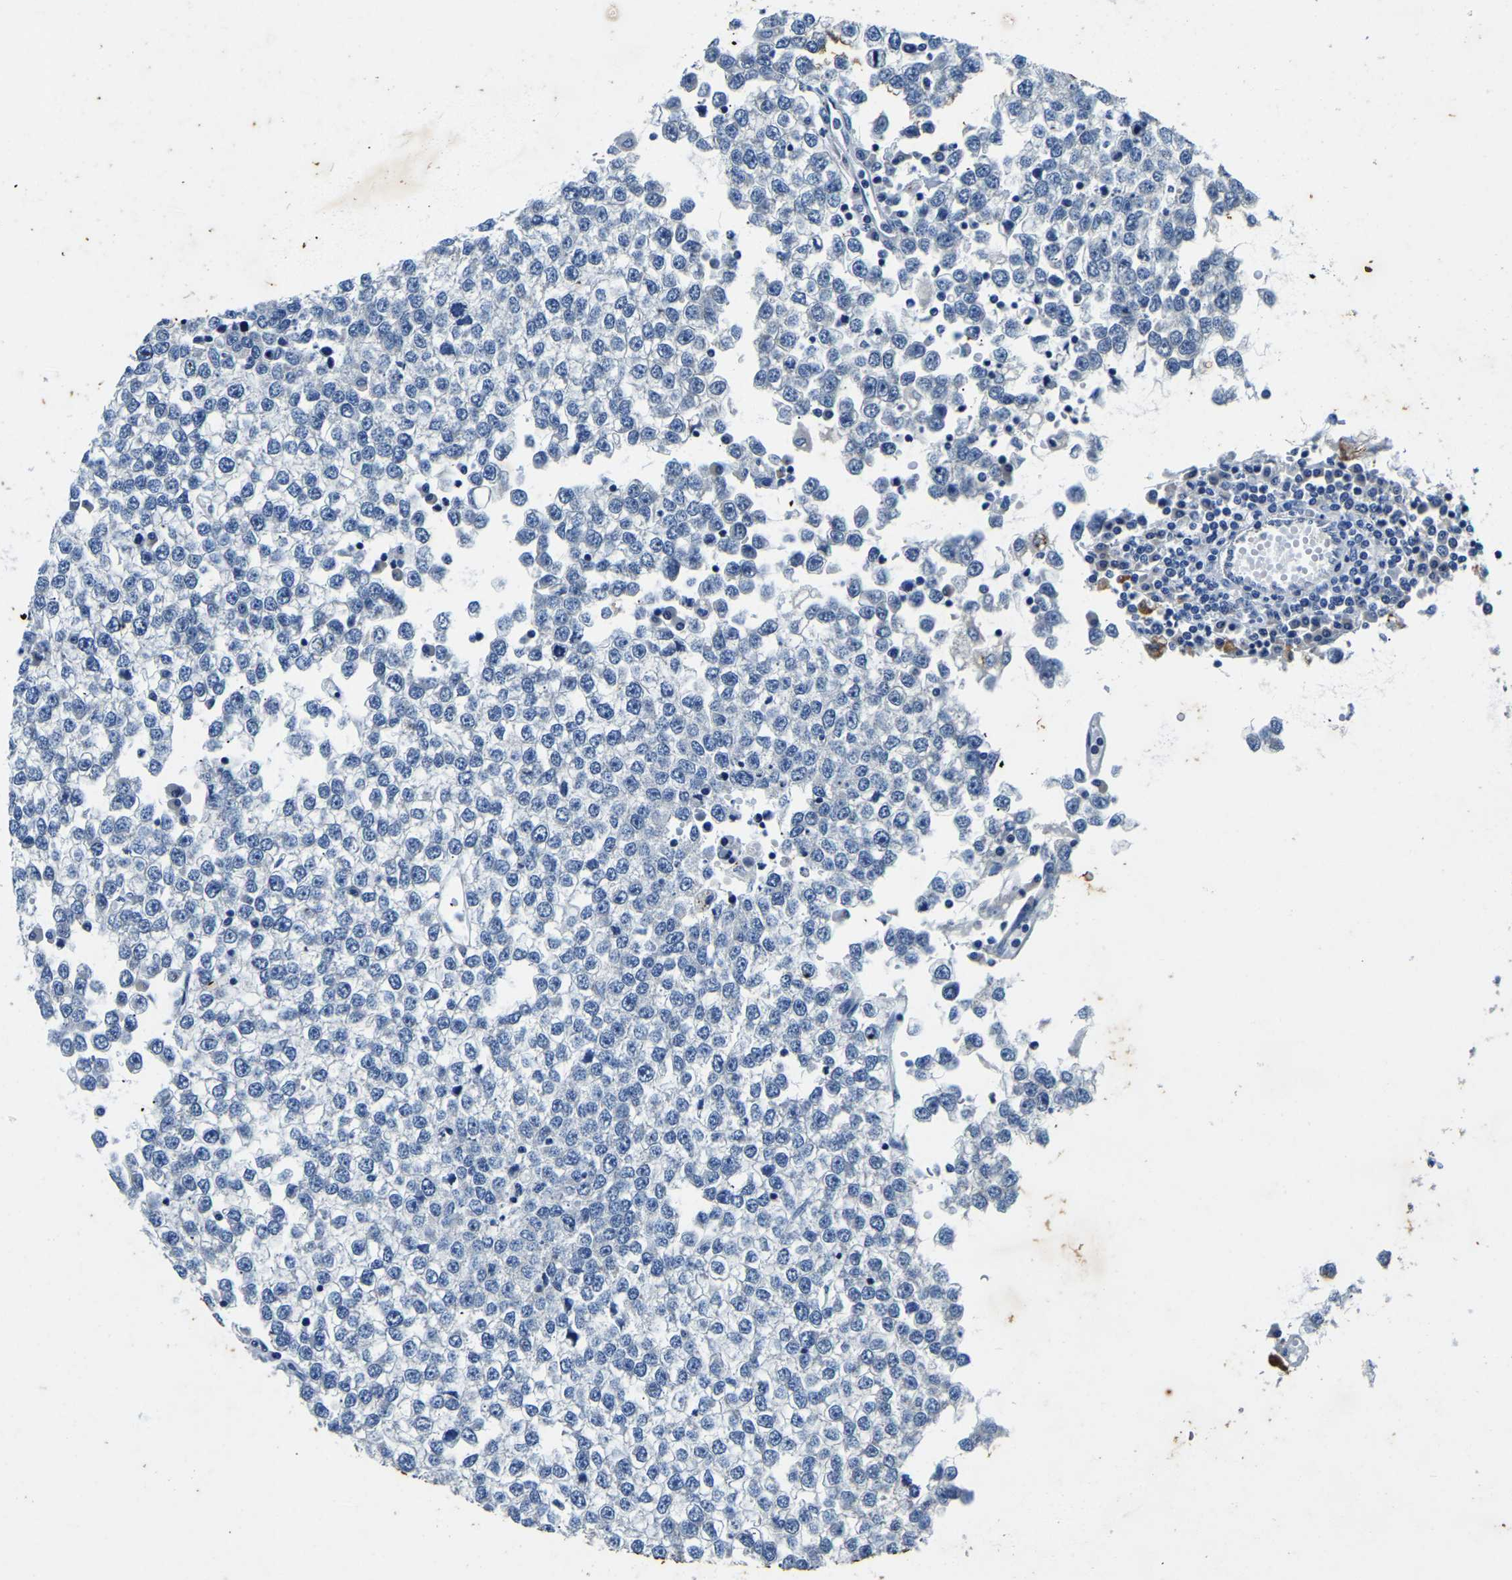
{"staining": {"intensity": "negative", "quantity": "none", "location": "none"}, "tissue": "testis cancer", "cell_type": "Tumor cells", "image_type": "cancer", "snomed": [{"axis": "morphology", "description": "Seminoma, NOS"}, {"axis": "topography", "description": "Testis"}], "caption": "High magnification brightfield microscopy of testis cancer (seminoma) stained with DAB (3,3'-diaminobenzidine) (brown) and counterstained with hematoxylin (blue): tumor cells show no significant expression.", "gene": "UBN2", "patient": {"sex": "male", "age": 65}}